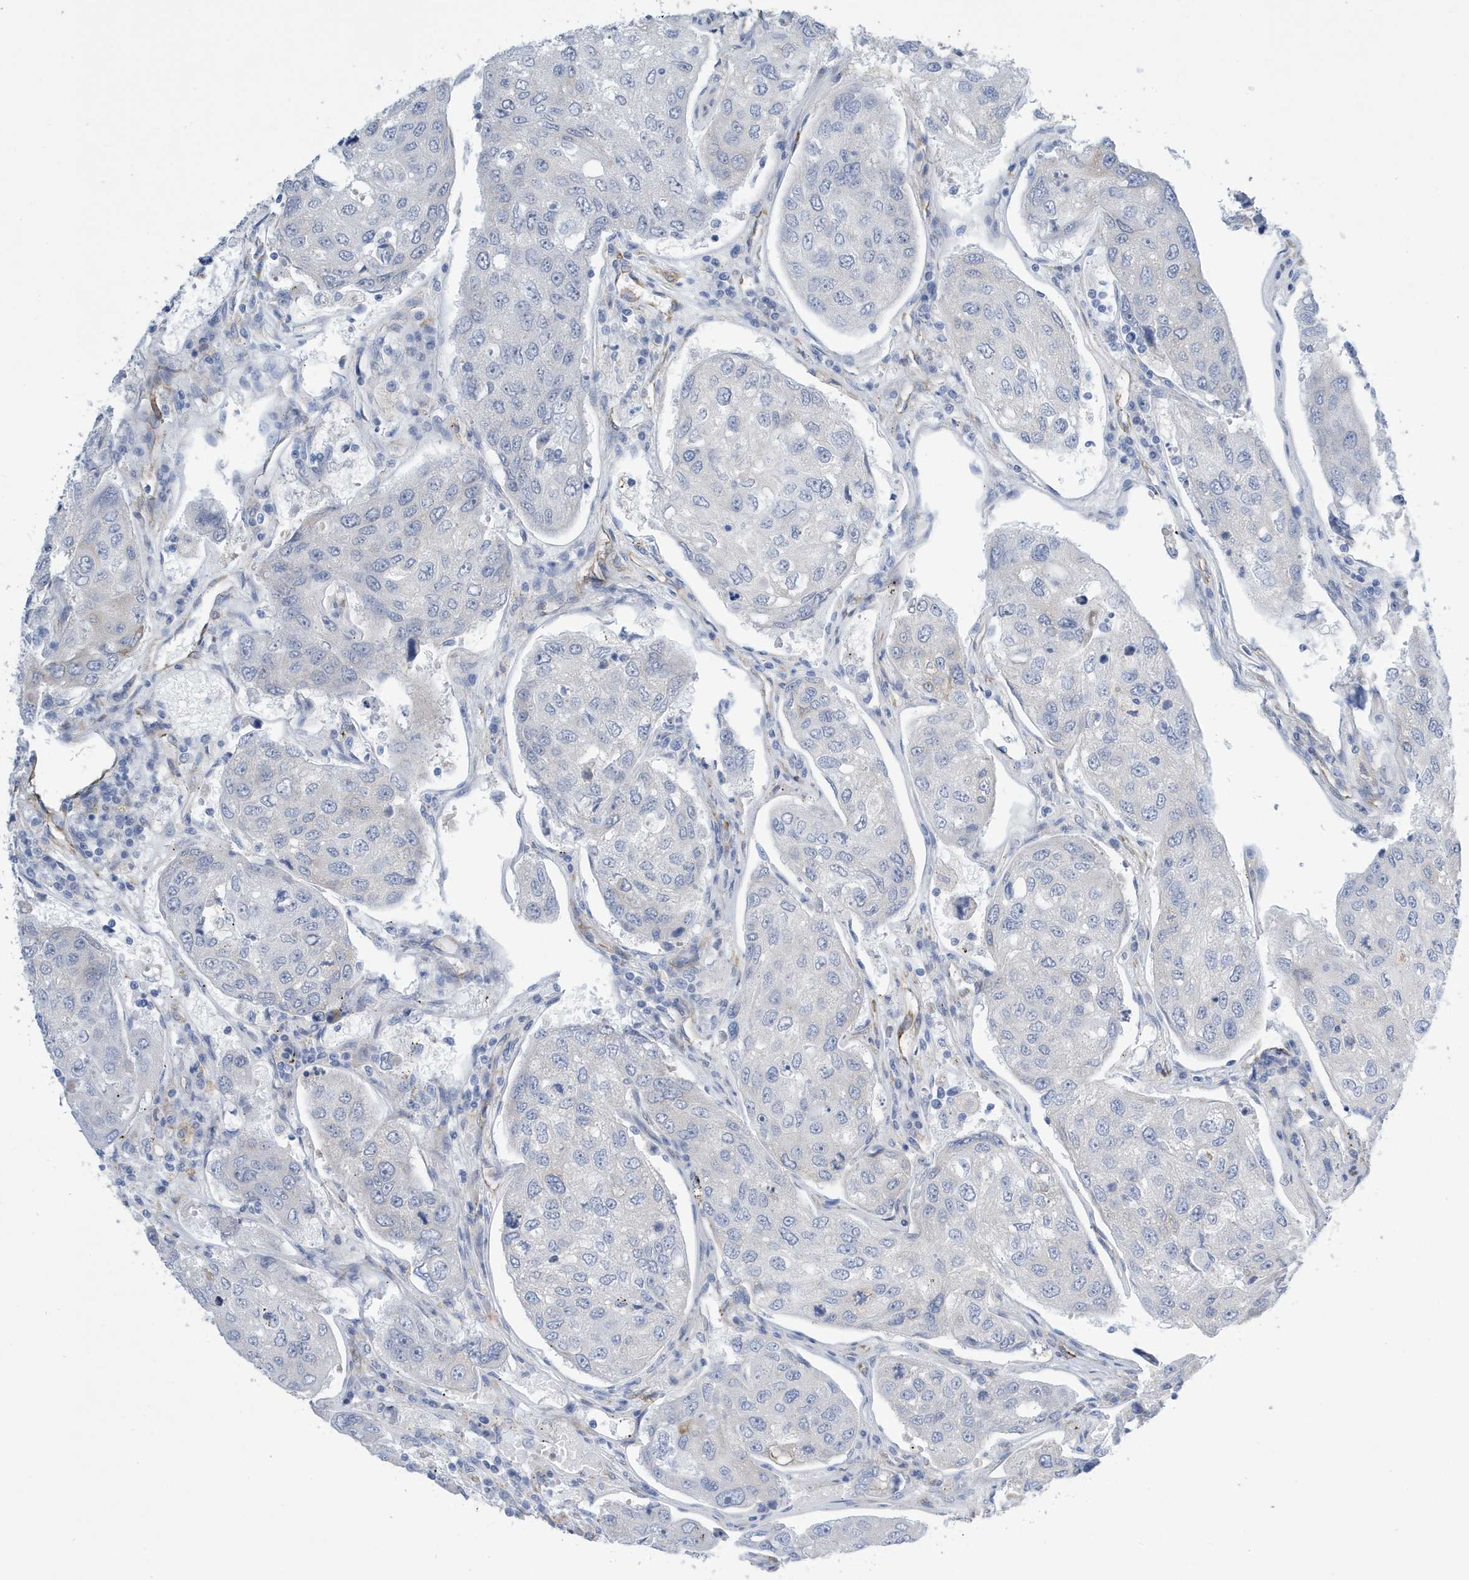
{"staining": {"intensity": "negative", "quantity": "none", "location": "none"}, "tissue": "urothelial cancer", "cell_type": "Tumor cells", "image_type": "cancer", "snomed": [{"axis": "morphology", "description": "Urothelial carcinoma, High grade"}, {"axis": "topography", "description": "Lymph node"}, {"axis": "topography", "description": "Urinary bladder"}], "caption": "This is a micrograph of immunohistochemistry (IHC) staining of urothelial carcinoma (high-grade), which shows no staining in tumor cells. (IHC, brightfield microscopy, high magnification).", "gene": "SEMA3F", "patient": {"sex": "male", "age": 51}}